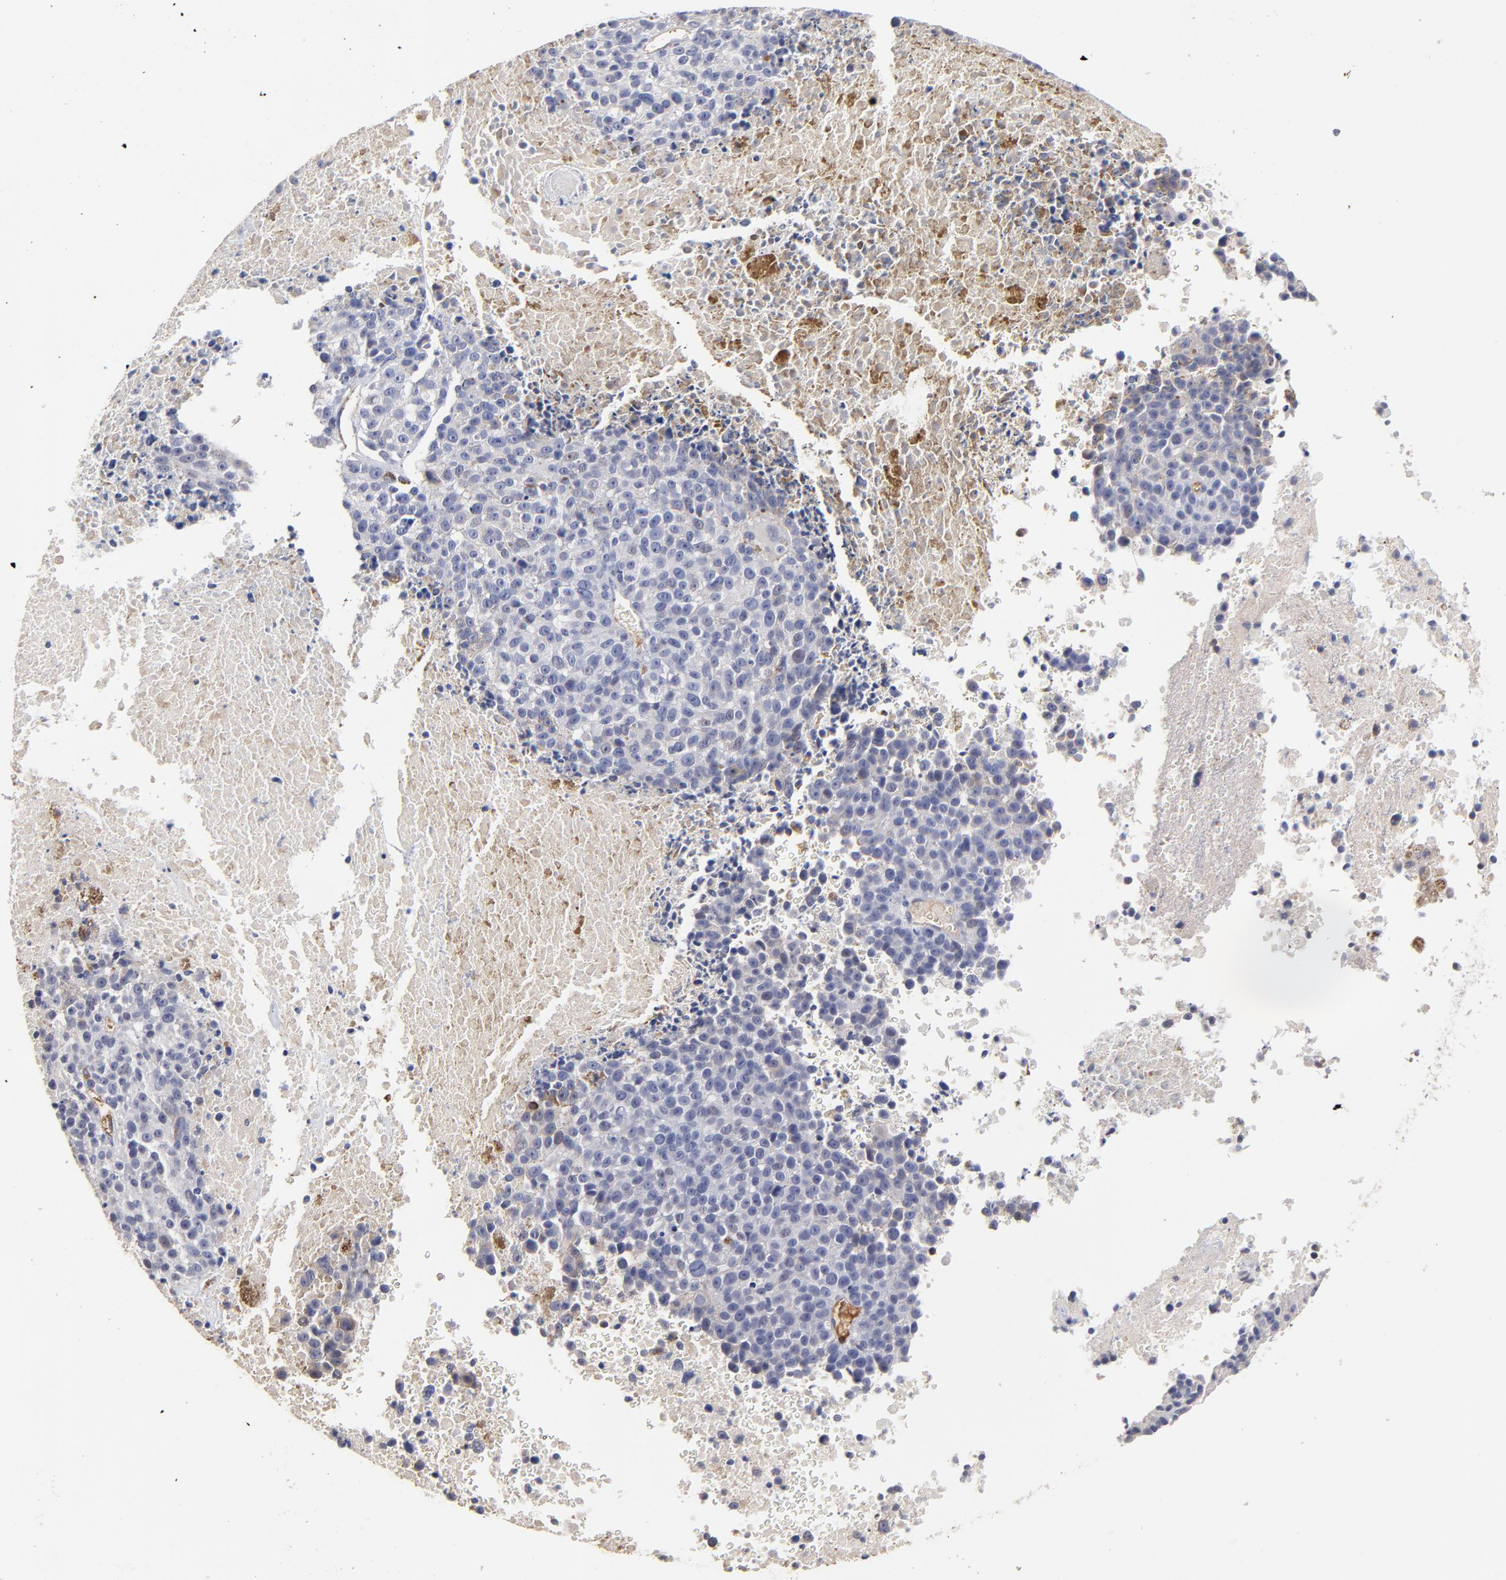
{"staining": {"intensity": "negative", "quantity": "none", "location": "none"}, "tissue": "melanoma", "cell_type": "Tumor cells", "image_type": "cancer", "snomed": [{"axis": "morphology", "description": "Malignant melanoma, Metastatic site"}, {"axis": "topography", "description": "Cerebral cortex"}], "caption": "Tumor cells show no significant protein staining in melanoma.", "gene": "TRAT1", "patient": {"sex": "female", "age": 52}}